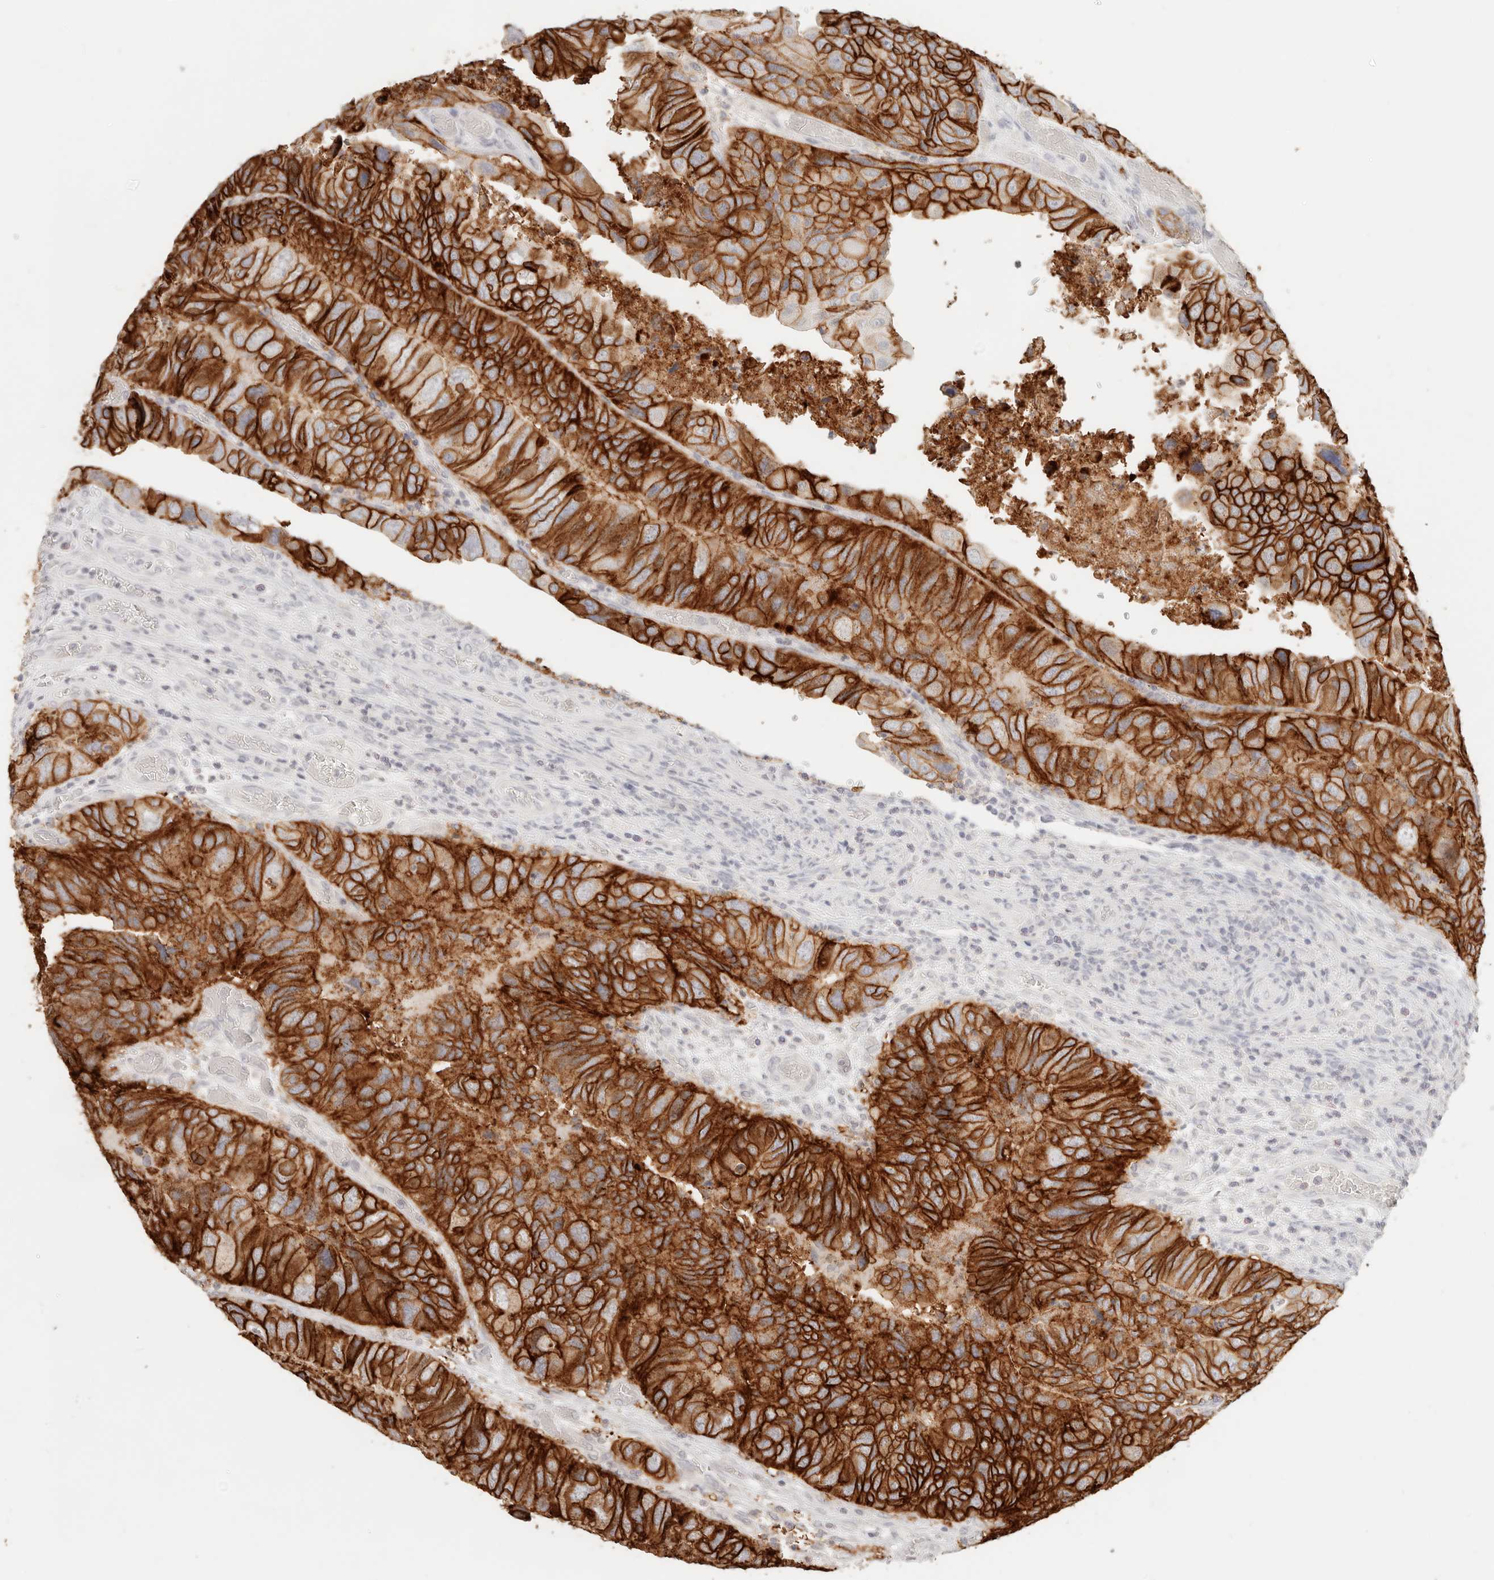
{"staining": {"intensity": "strong", "quantity": ">75%", "location": "cytoplasmic/membranous"}, "tissue": "colorectal cancer", "cell_type": "Tumor cells", "image_type": "cancer", "snomed": [{"axis": "morphology", "description": "Adenocarcinoma, NOS"}, {"axis": "topography", "description": "Rectum"}], "caption": "Tumor cells exhibit strong cytoplasmic/membranous staining in about >75% of cells in adenocarcinoma (colorectal). Using DAB (brown) and hematoxylin (blue) stains, captured at high magnification using brightfield microscopy.", "gene": "EPCAM", "patient": {"sex": "male", "age": 63}}